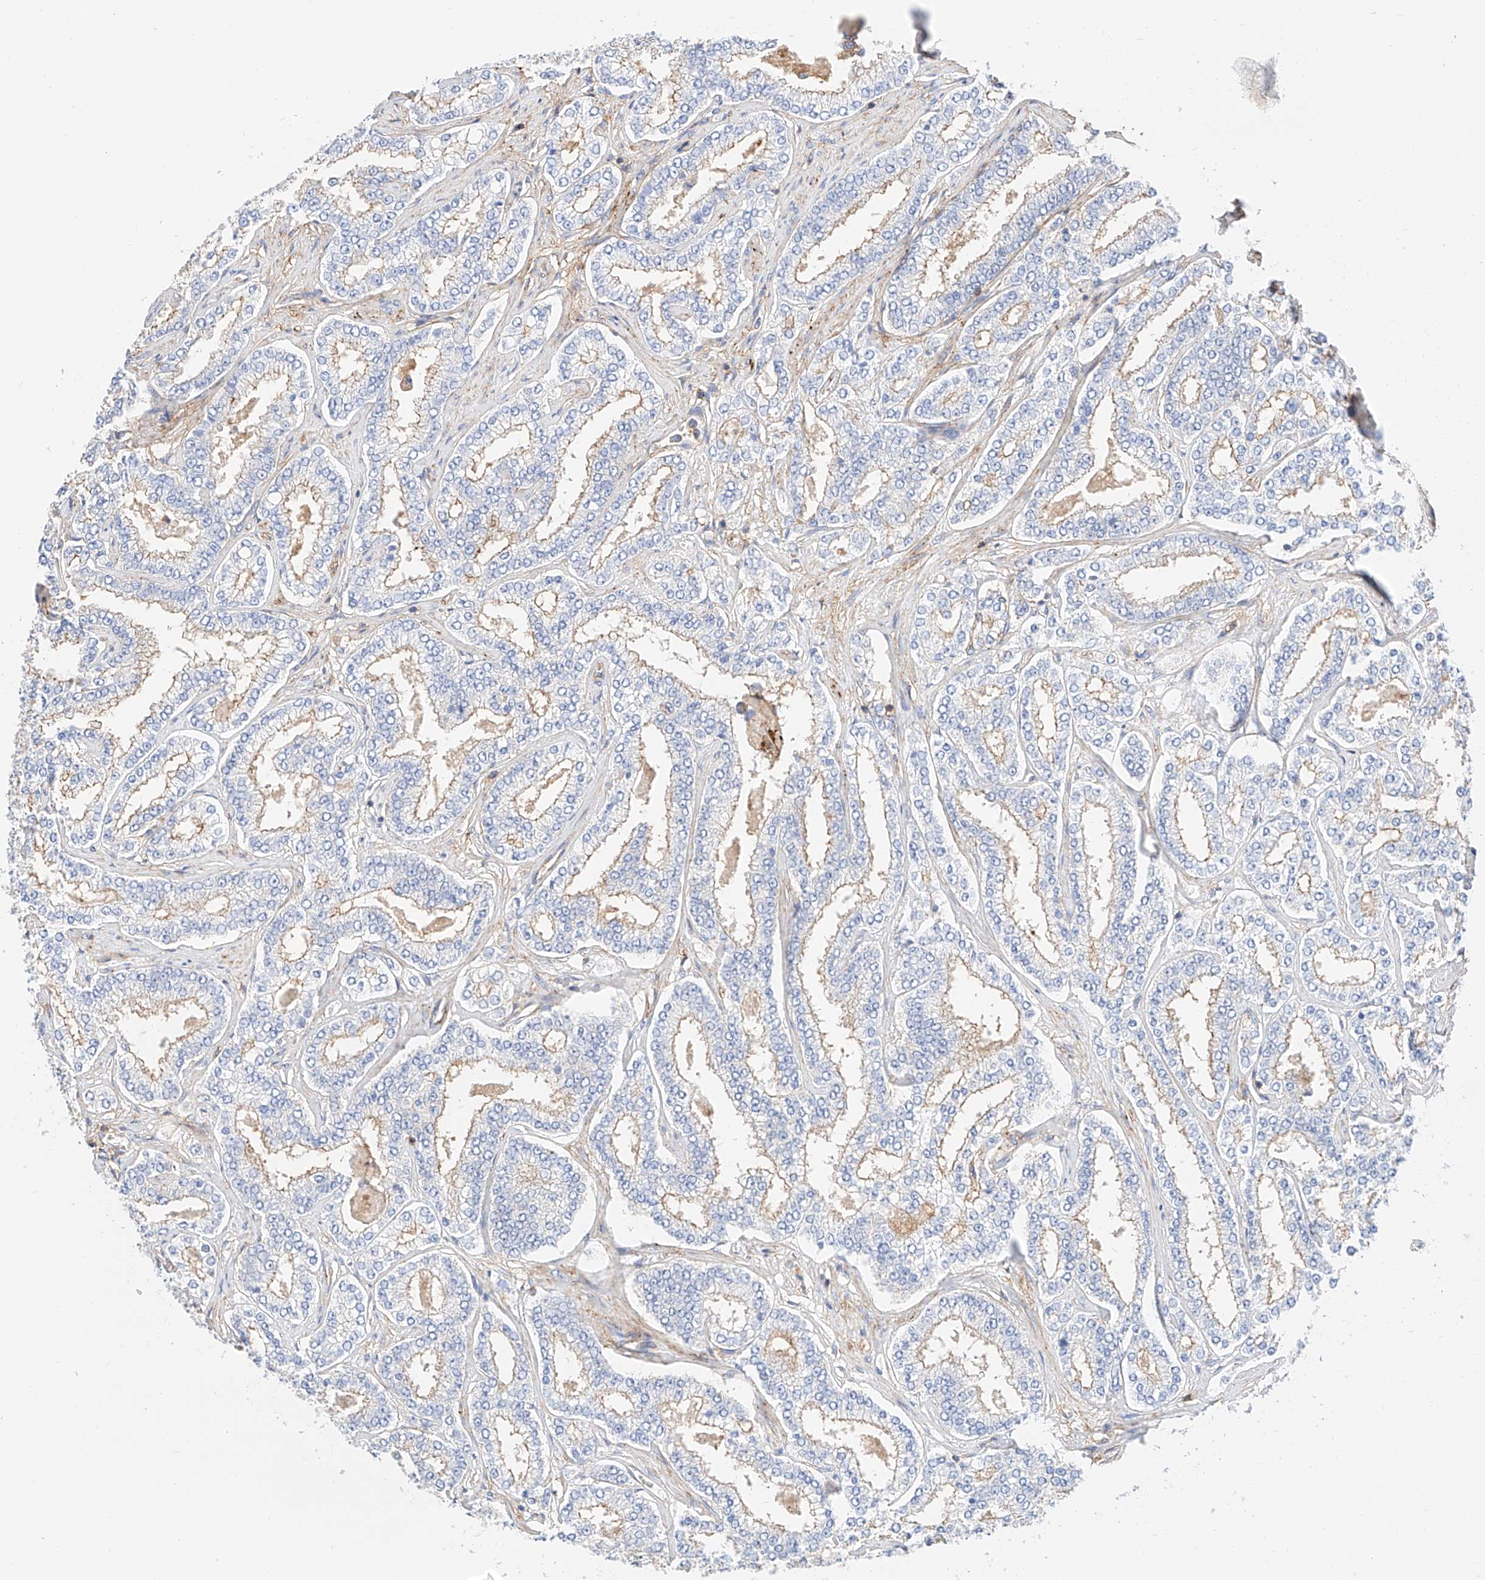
{"staining": {"intensity": "weak", "quantity": "<25%", "location": "cytoplasmic/membranous"}, "tissue": "prostate cancer", "cell_type": "Tumor cells", "image_type": "cancer", "snomed": [{"axis": "morphology", "description": "Normal tissue, NOS"}, {"axis": "morphology", "description": "Adenocarcinoma, High grade"}, {"axis": "topography", "description": "Prostate"}], "caption": "An IHC histopathology image of prostate cancer (adenocarcinoma (high-grade)) is shown. There is no staining in tumor cells of prostate cancer (adenocarcinoma (high-grade)).", "gene": "HAUS4", "patient": {"sex": "male", "age": 83}}